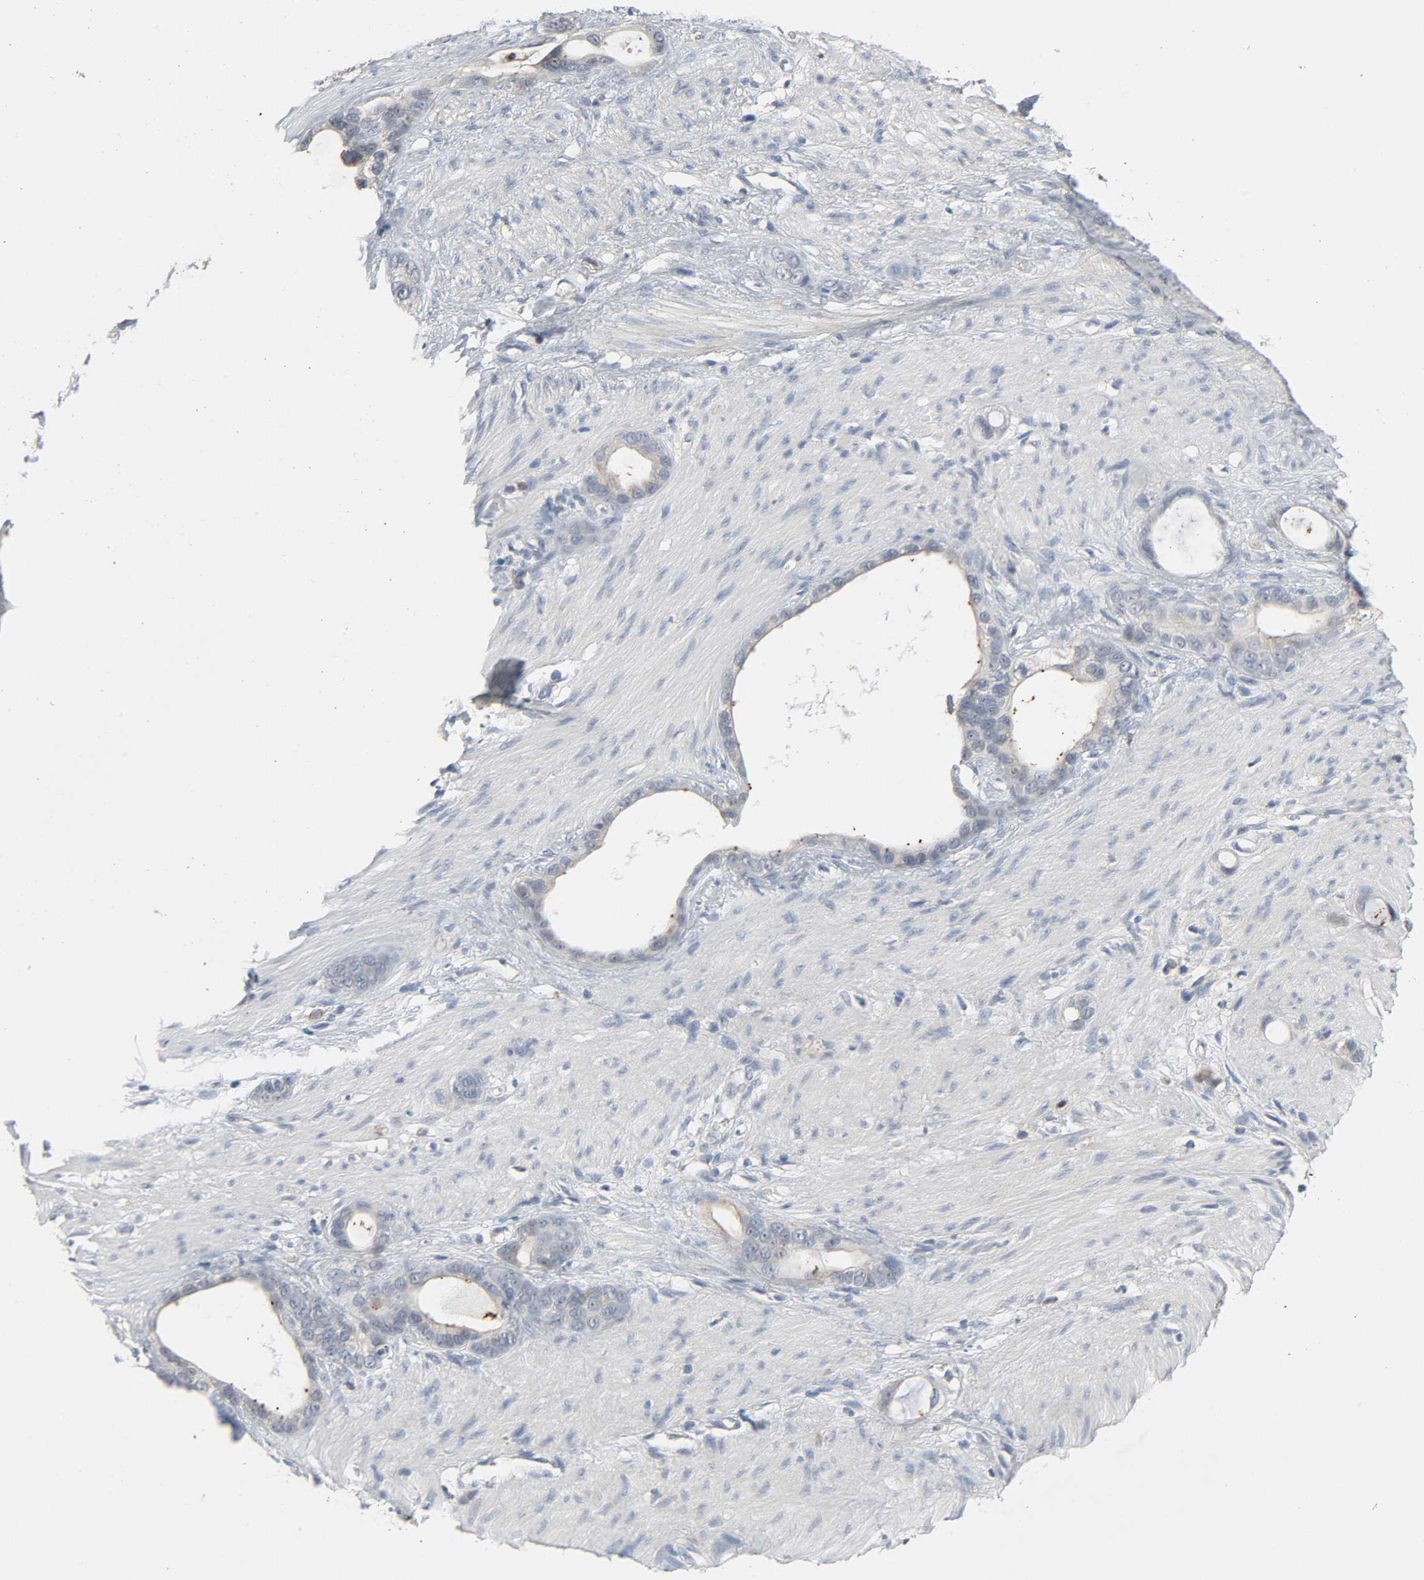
{"staining": {"intensity": "weak", "quantity": "<25%", "location": "cytoplasmic/membranous"}, "tissue": "stomach cancer", "cell_type": "Tumor cells", "image_type": "cancer", "snomed": [{"axis": "morphology", "description": "Adenocarcinoma, NOS"}, {"axis": "topography", "description": "Stomach"}], "caption": "There is no significant positivity in tumor cells of stomach cancer.", "gene": "CD4", "patient": {"sex": "female", "age": 75}}